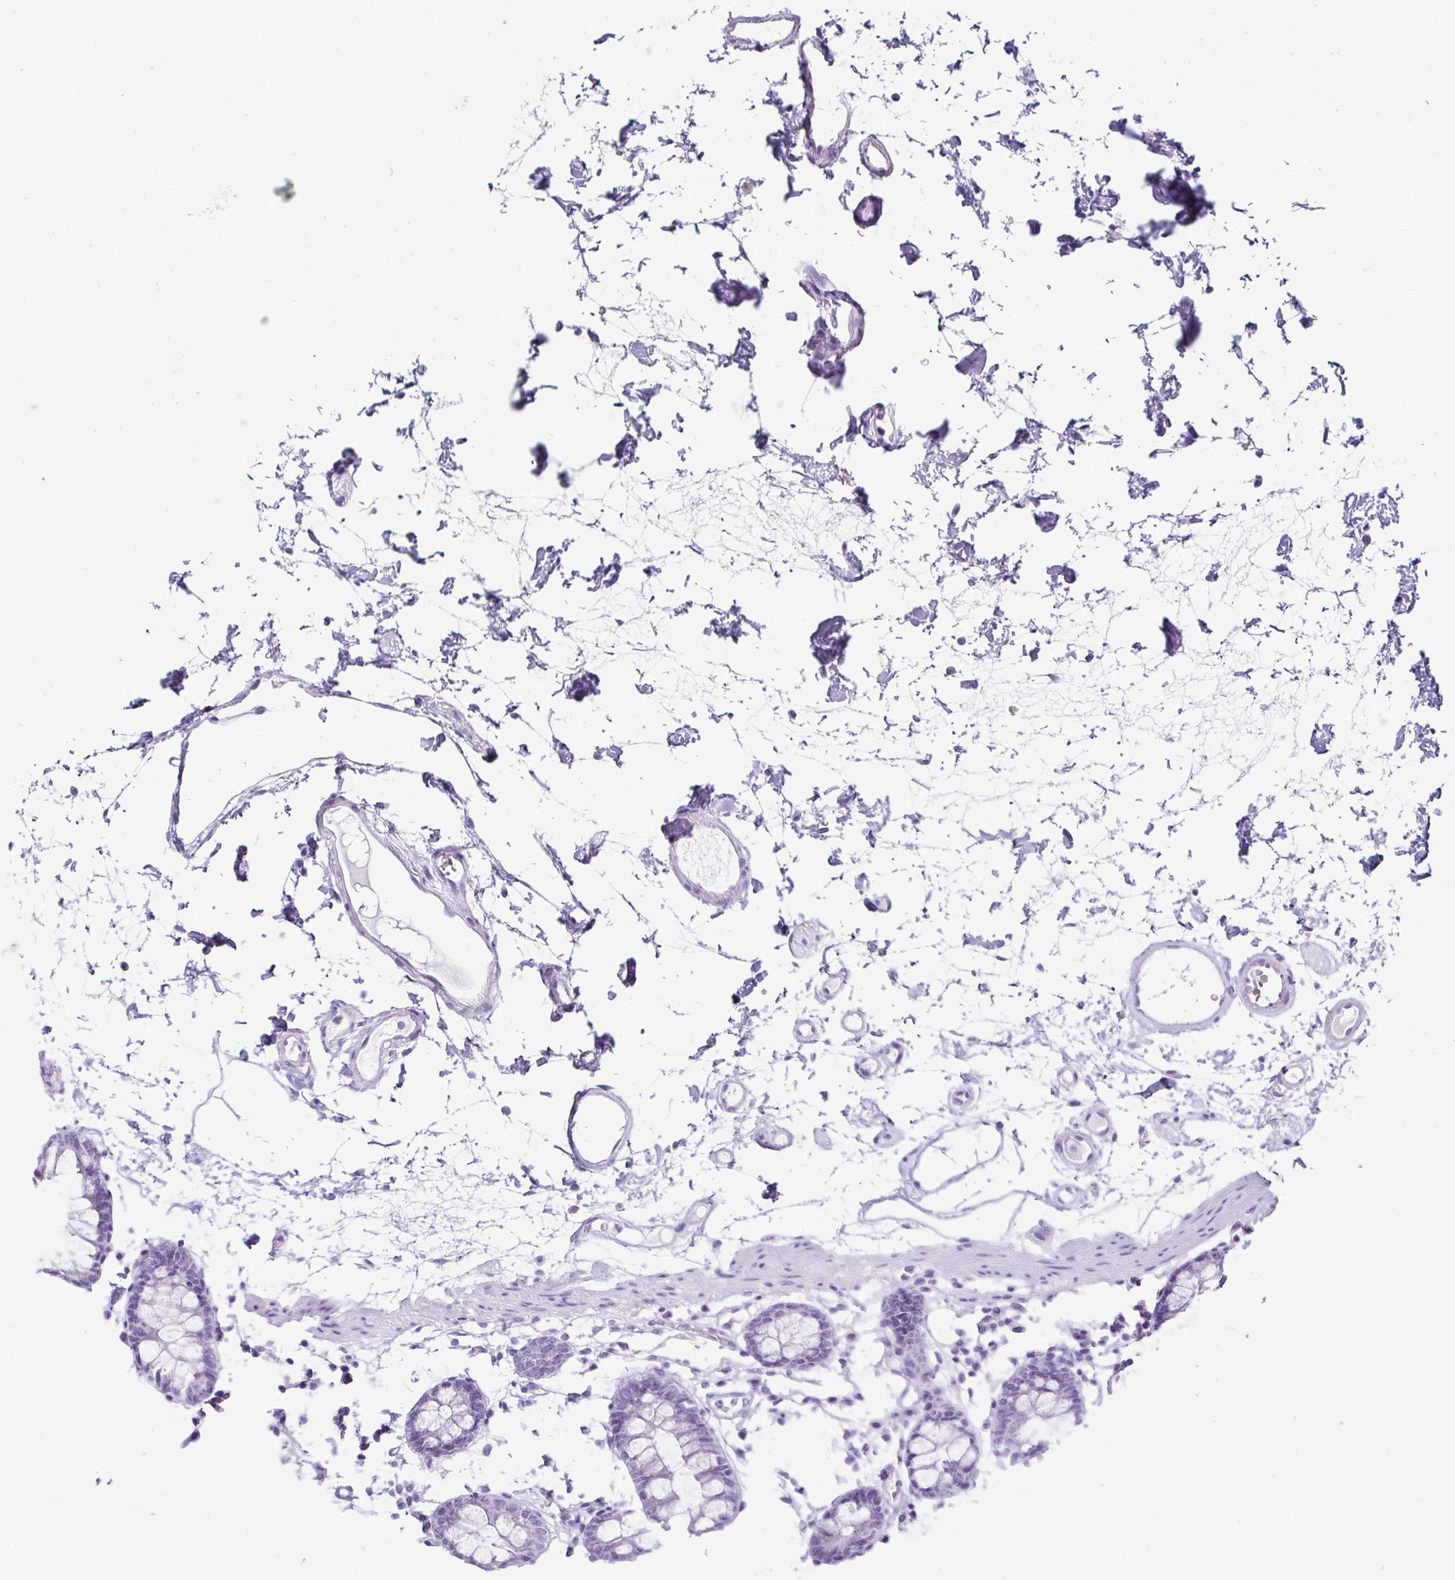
{"staining": {"intensity": "negative", "quantity": "none", "location": "none"}, "tissue": "colon", "cell_type": "Endothelial cells", "image_type": "normal", "snomed": [{"axis": "morphology", "description": "Normal tissue, NOS"}, {"axis": "topography", "description": "Colon"}], "caption": "High power microscopy photomicrograph of an IHC histopathology image of normal colon, revealing no significant expression in endothelial cells. (DAB IHC, high magnification).", "gene": "SERPINB3", "patient": {"sex": "female", "age": 84}}